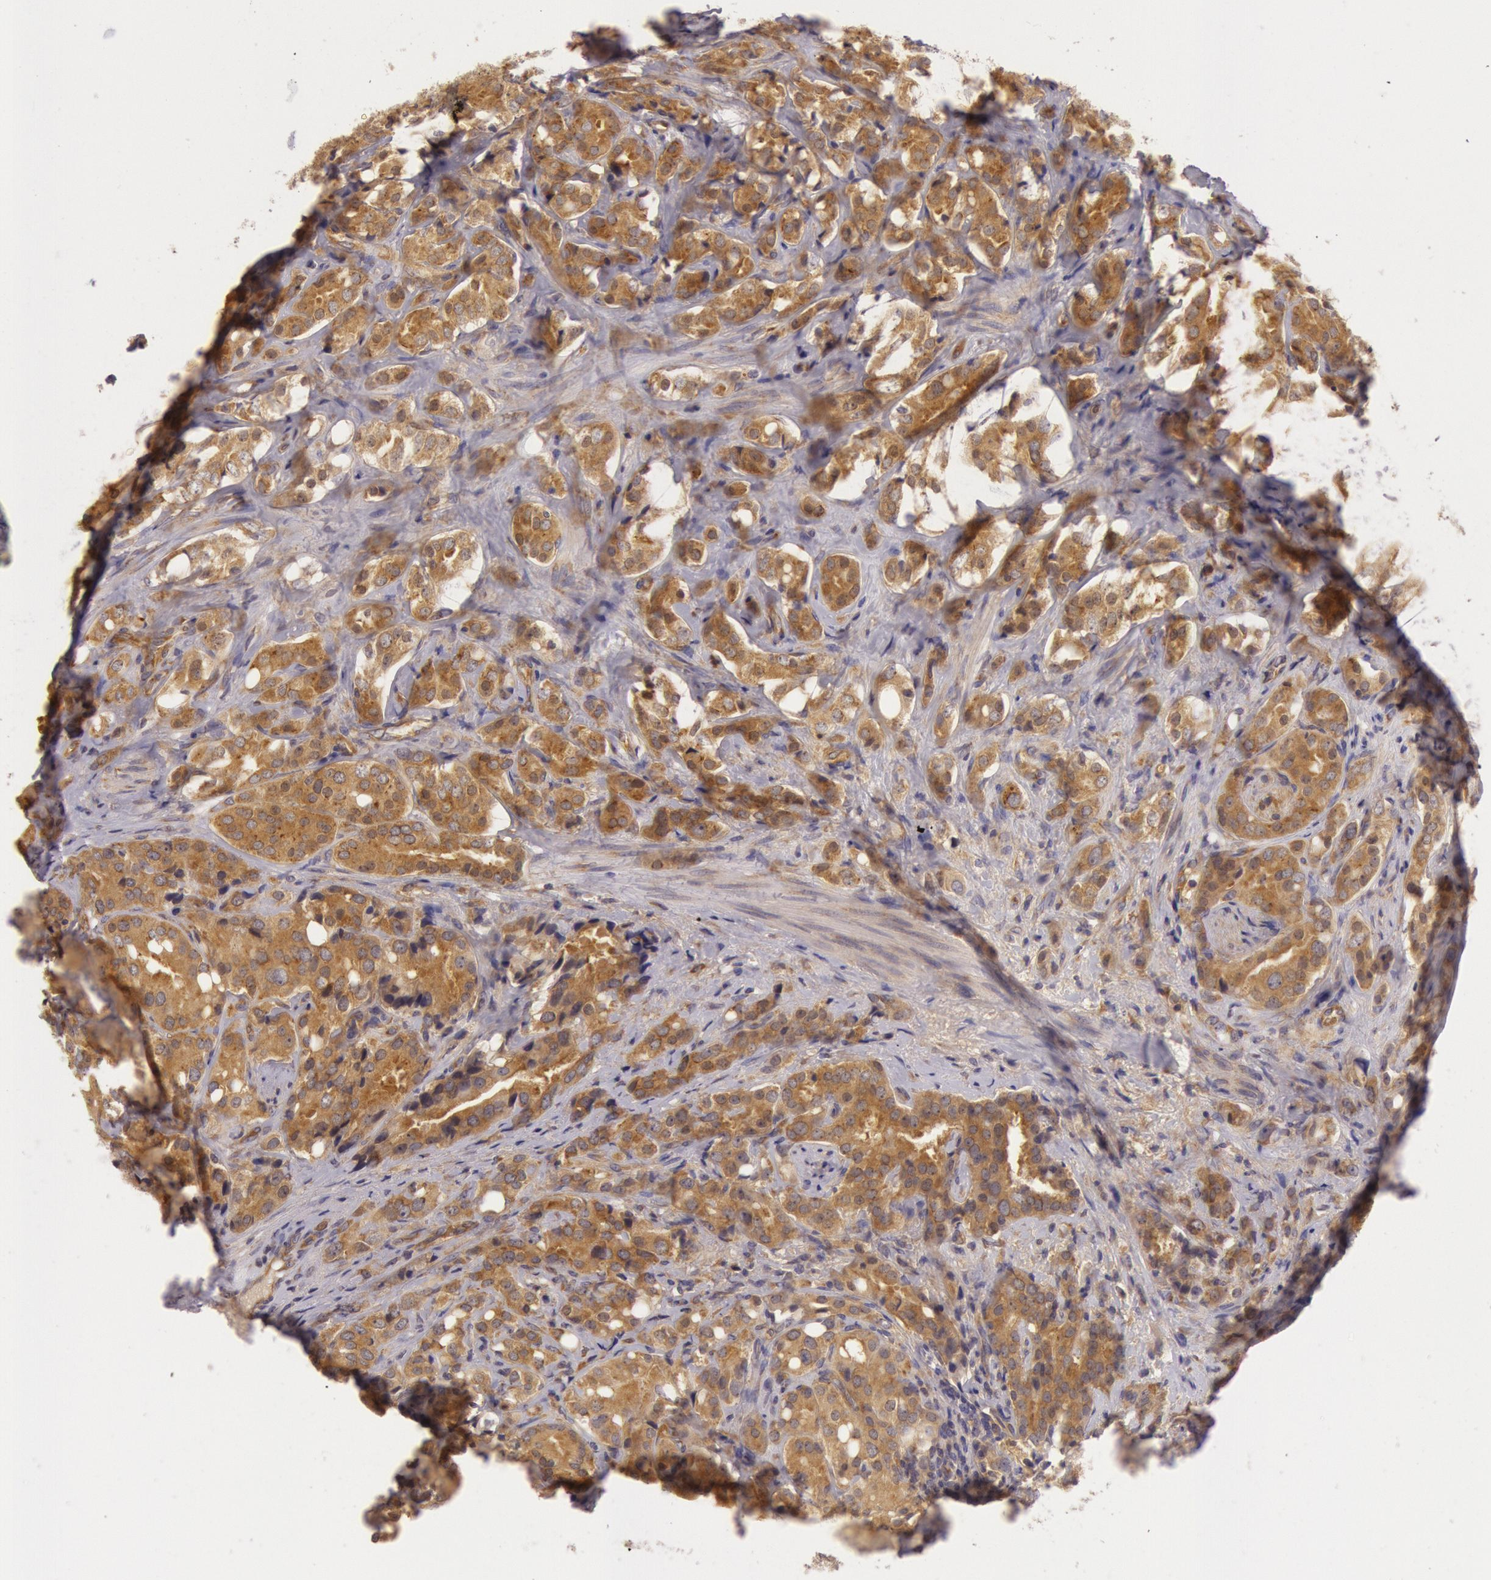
{"staining": {"intensity": "moderate", "quantity": ">75%", "location": "cytoplasmic/membranous"}, "tissue": "prostate cancer", "cell_type": "Tumor cells", "image_type": "cancer", "snomed": [{"axis": "morphology", "description": "Adenocarcinoma, High grade"}, {"axis": "topography", "description": "Prostate"}], "caption": "Immunohistochemical staining of human prostate adenocarcinoma (high-grade) displays medium levels of moderate cytoplasmic/membranous expression in approximately >75% of tumor cells.", "gene": "CHUK", "patient": {"sex": "male", "age": 68}}